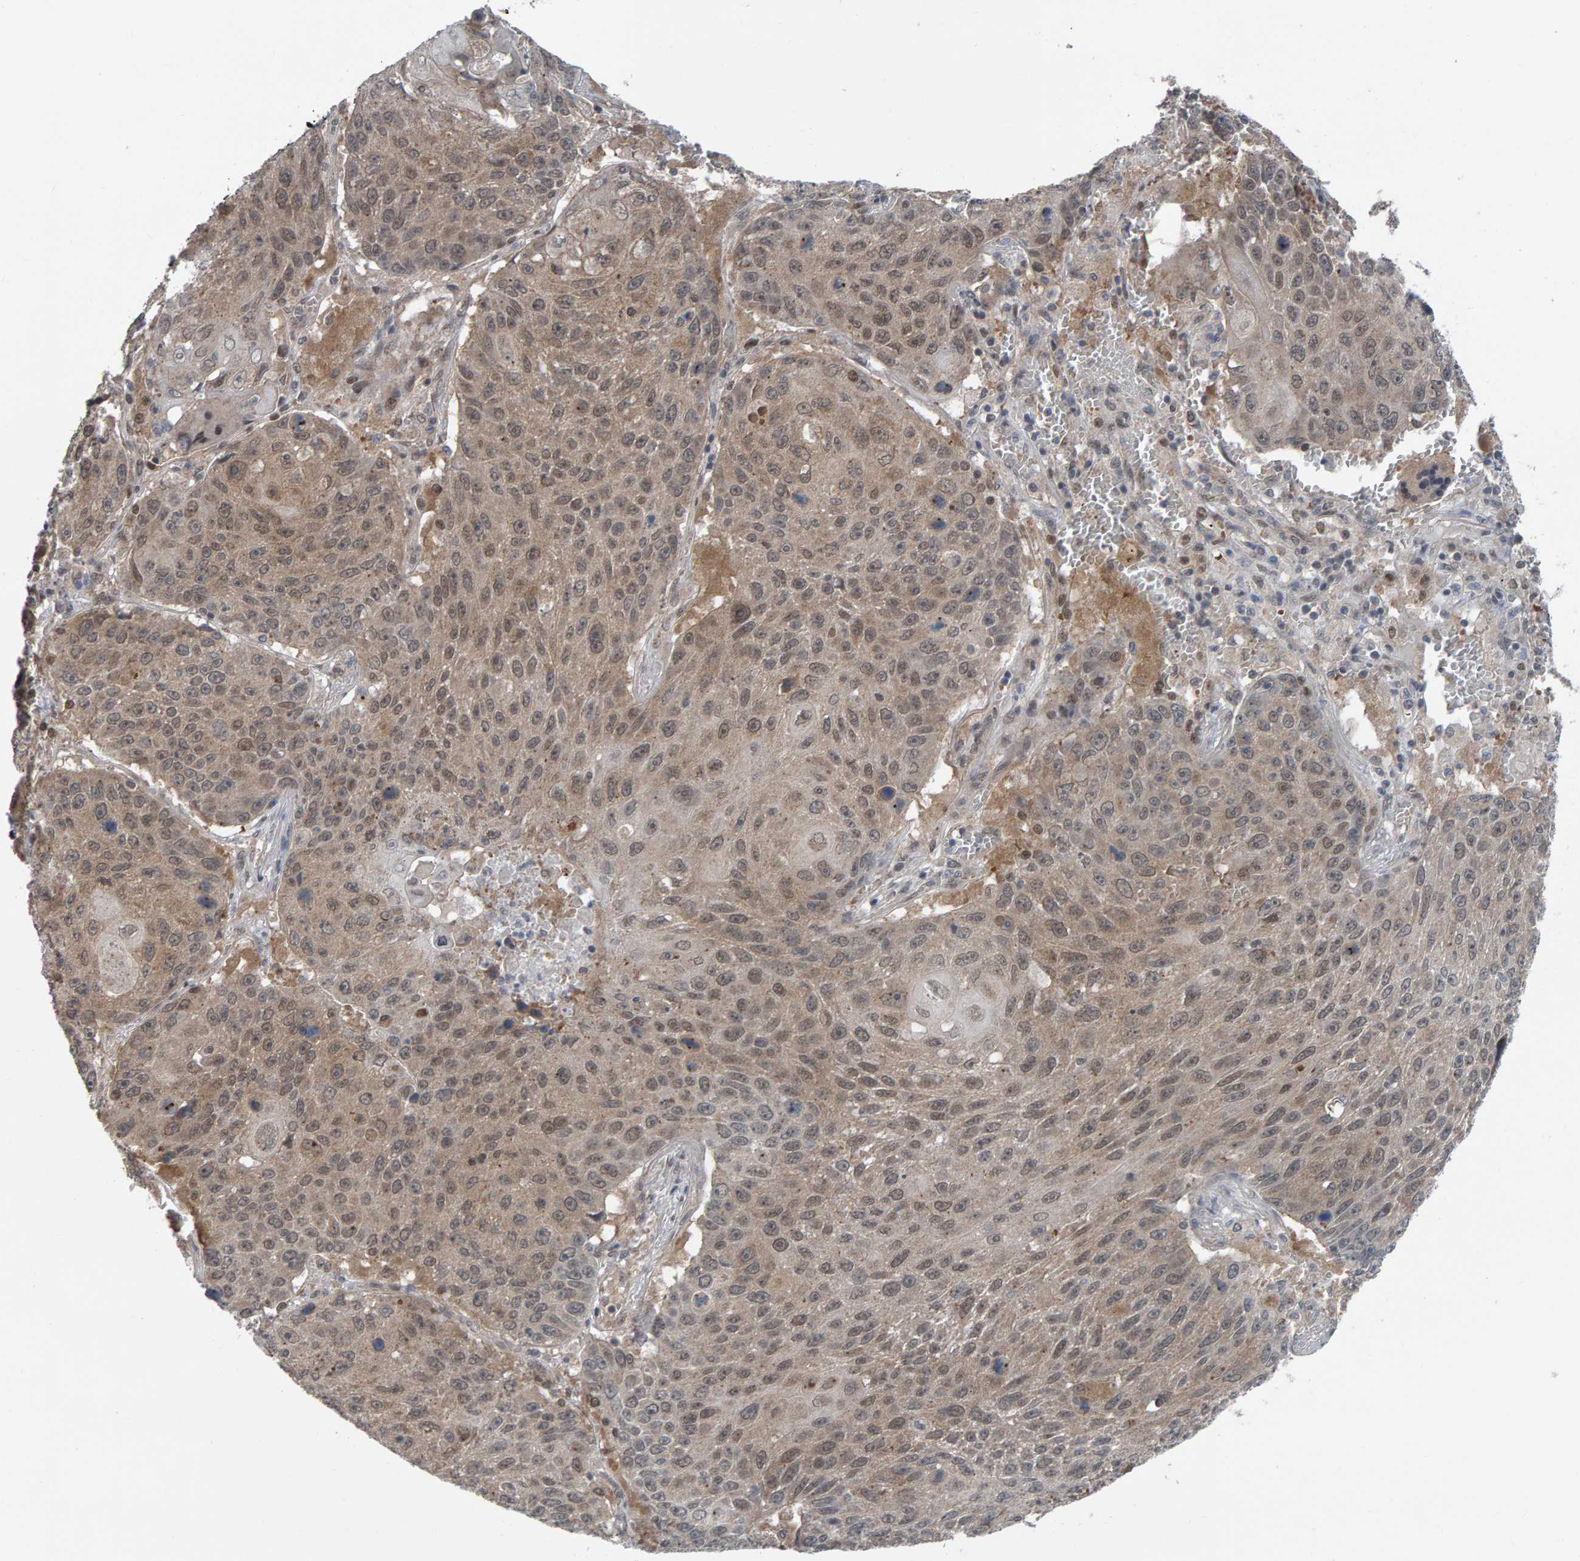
{"staining": {"intensity": "weak", "quantity": "25%-75%", "location": "cytoplasmic/membranous"}, "tissue": "lung cancer", "cell_type": "Tumor cells", "image_type": "cancer", "snomed": [{"axis": "morphology", "description": "Squamous cell carcinoma, NOS"}, {"axis": "topography", "description": "Lung"}], "caption": "Lung cancer tissue displays weak cytoplasmic/membranous staining in approximately 25%-75% of tumor cells, visualized by immunohistochemistry.", "gene": "COASY", "patient": {"sex": "male", "age": 61}}